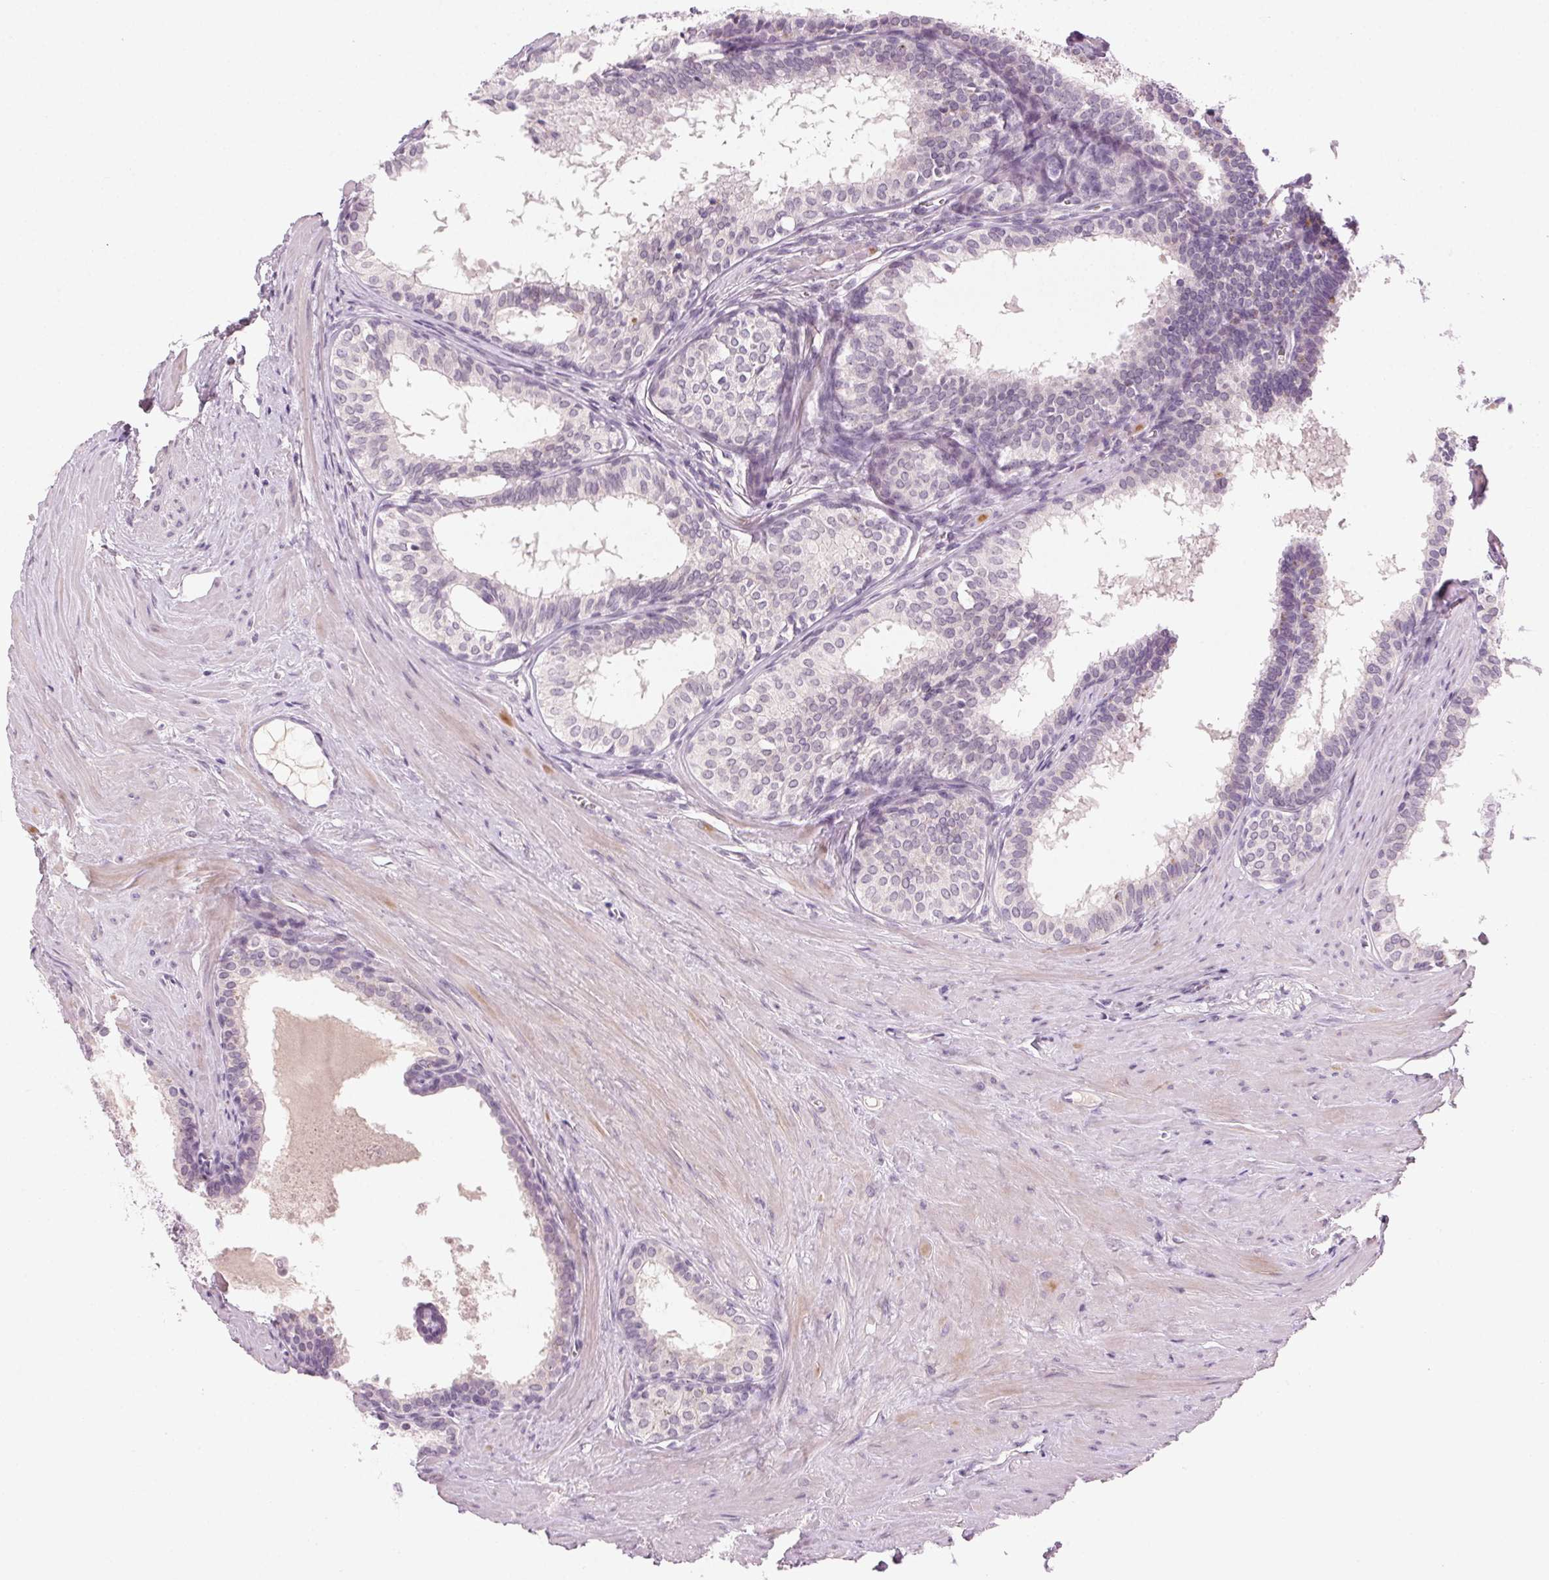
{"staining": {"intensity": "negative", "quantity": "none", "location": "none"}, "tissue": "prostate cancer", "cell_type": "Tumor cells", "image_type": "cancer", "snomed": [{"axis": "morphology", "description": "Adenocarcinoma, High grade"}, {"axis": "topography", "description": "Prostate"}], "caption": "Immunohistochemistry of prostate adenocarcinoma (high-grade) exhibits no staining in tumor cells.", "gene": "HSF5", "patient": {"sex": "male", "age": 68}}